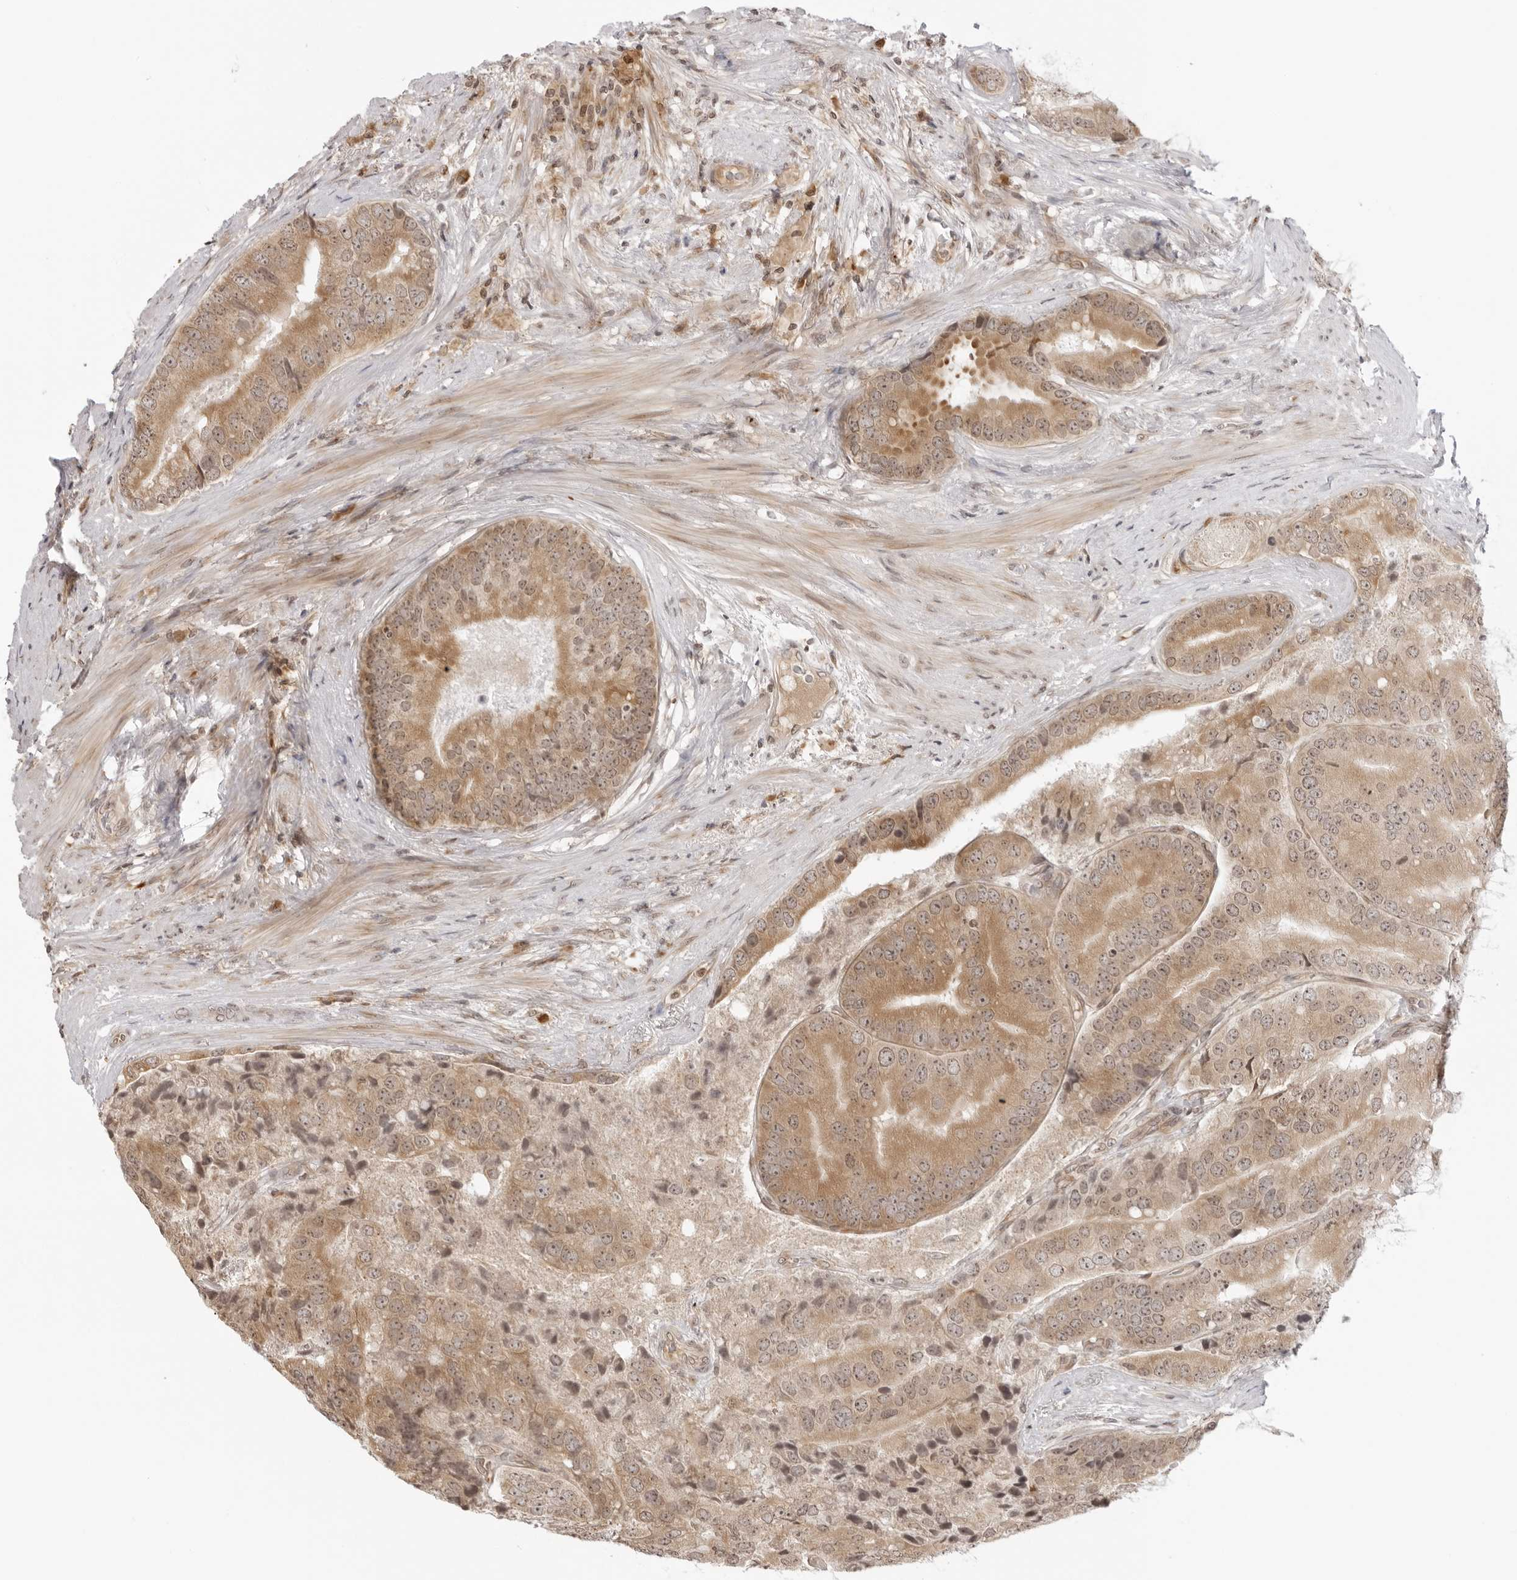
{"staining": {"intensity": "moderate", "quantity": ">75%", "location": "cytoplasmic/membranous,nuclear"}, "tissue": "prostate cancer", "cell_type": "Tumor cells", "image_type": "cancer", "snomed": [{"axis": "morphology", "description": "Adenocarcinoma, High grade"}, {"axis": "topography", "description": "Prostate"}], "caption": "DAB immunohistochemical staining of prostate cancer demonstrates moderate cytoplasmic/membranous and nuclear protein positivity in about >75% of tumor cells.", "gene": "PRRC2C", "patient": {"sex": "male", "age": 70}}